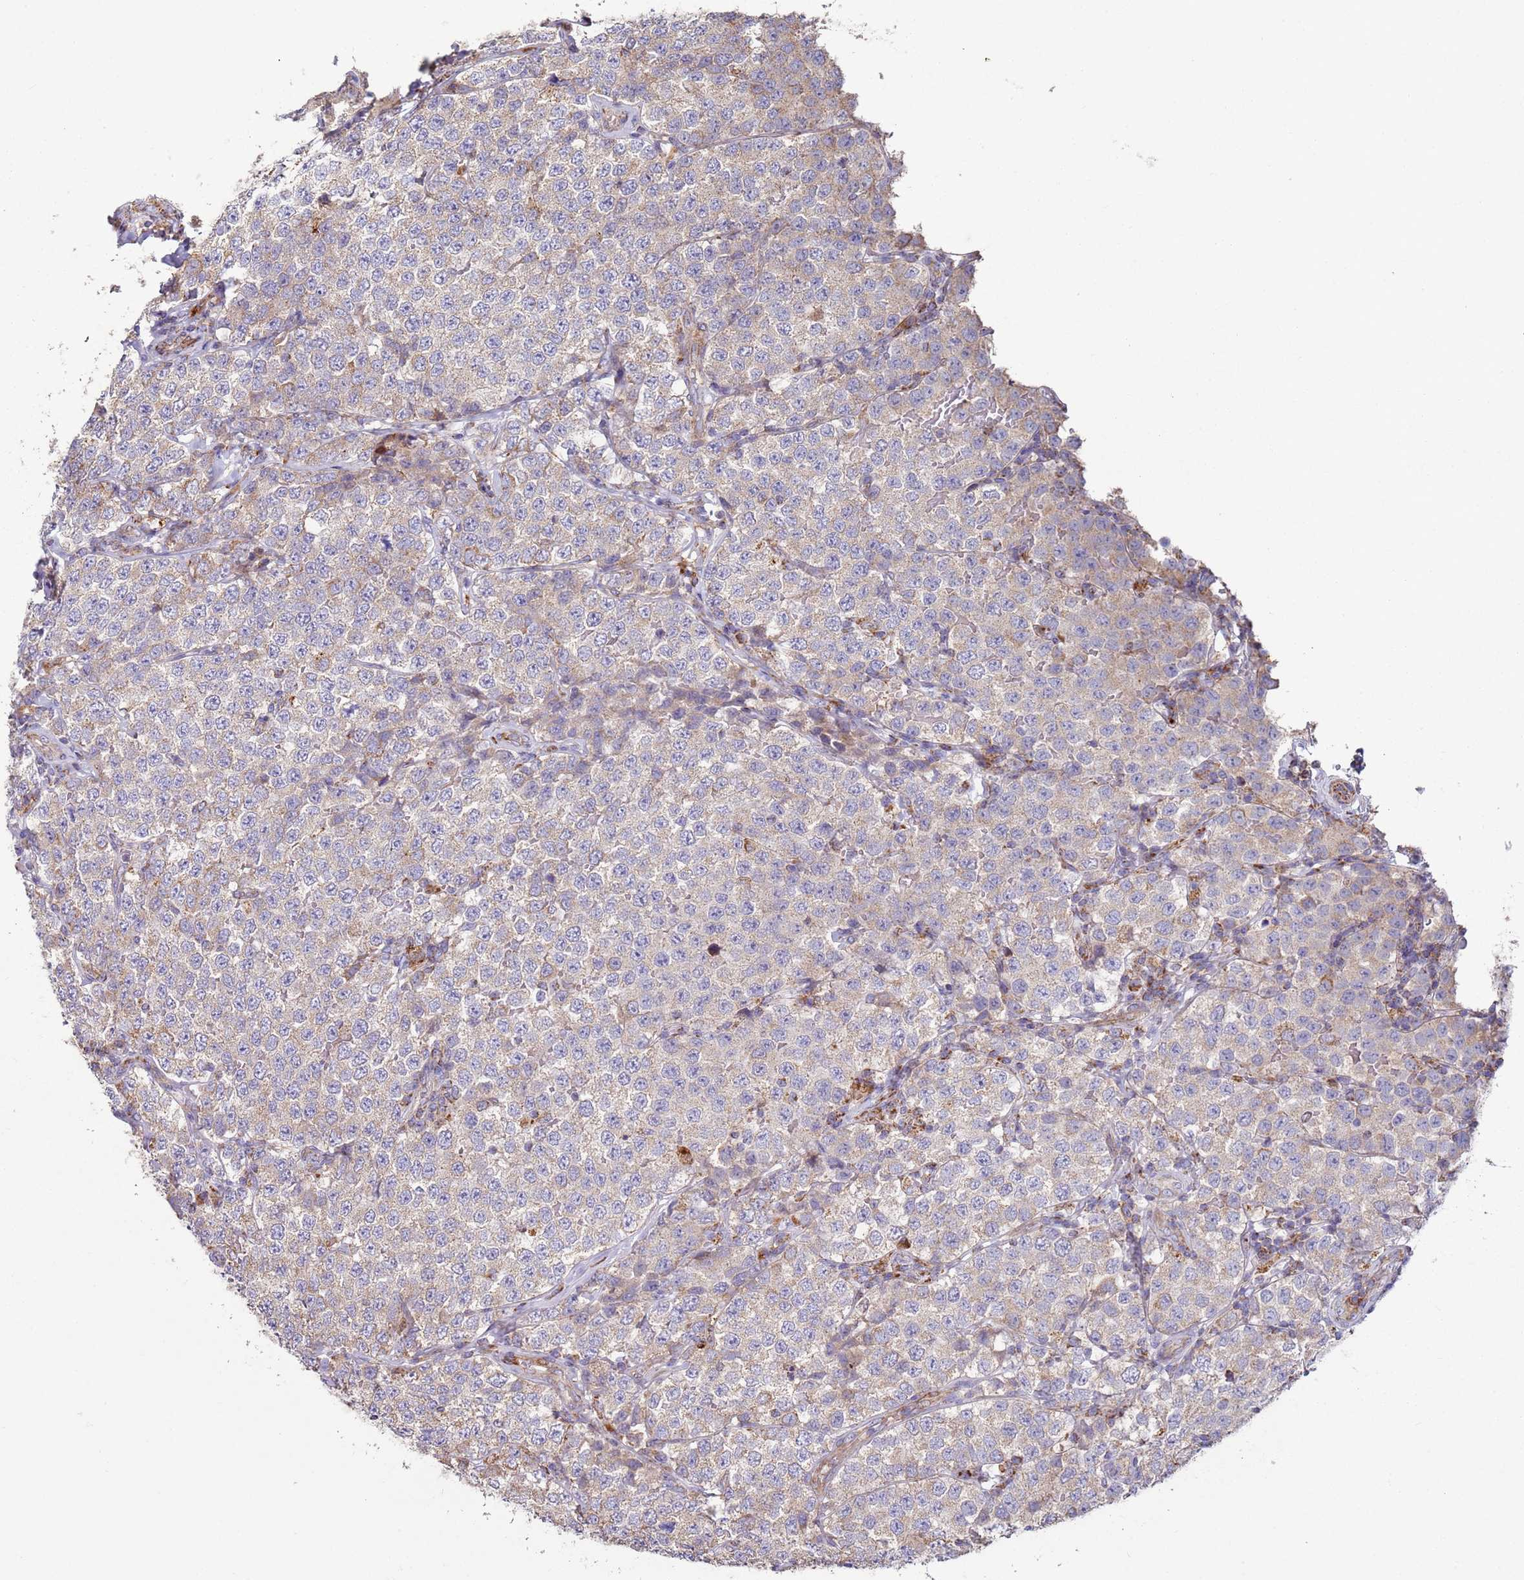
{"staining": {"intensity": "weak", "quantity": "<25%", "location": "cytoplasmic/membranous"}, "tissue": "testis cancer", "cell_type": "Tumor cells", "image_type": "cancer", "snomed": [{"axis": "morphology", "description": "Seminoma, NOS"}, {"axis": "topography", "description": "Testis"}], "caption": "Tumor cells show no significant expression in seminoma (testis). Nuclei are stained in blue.", "gene": "FBXO33", "patient": {"sex": "male", "age": 34}}